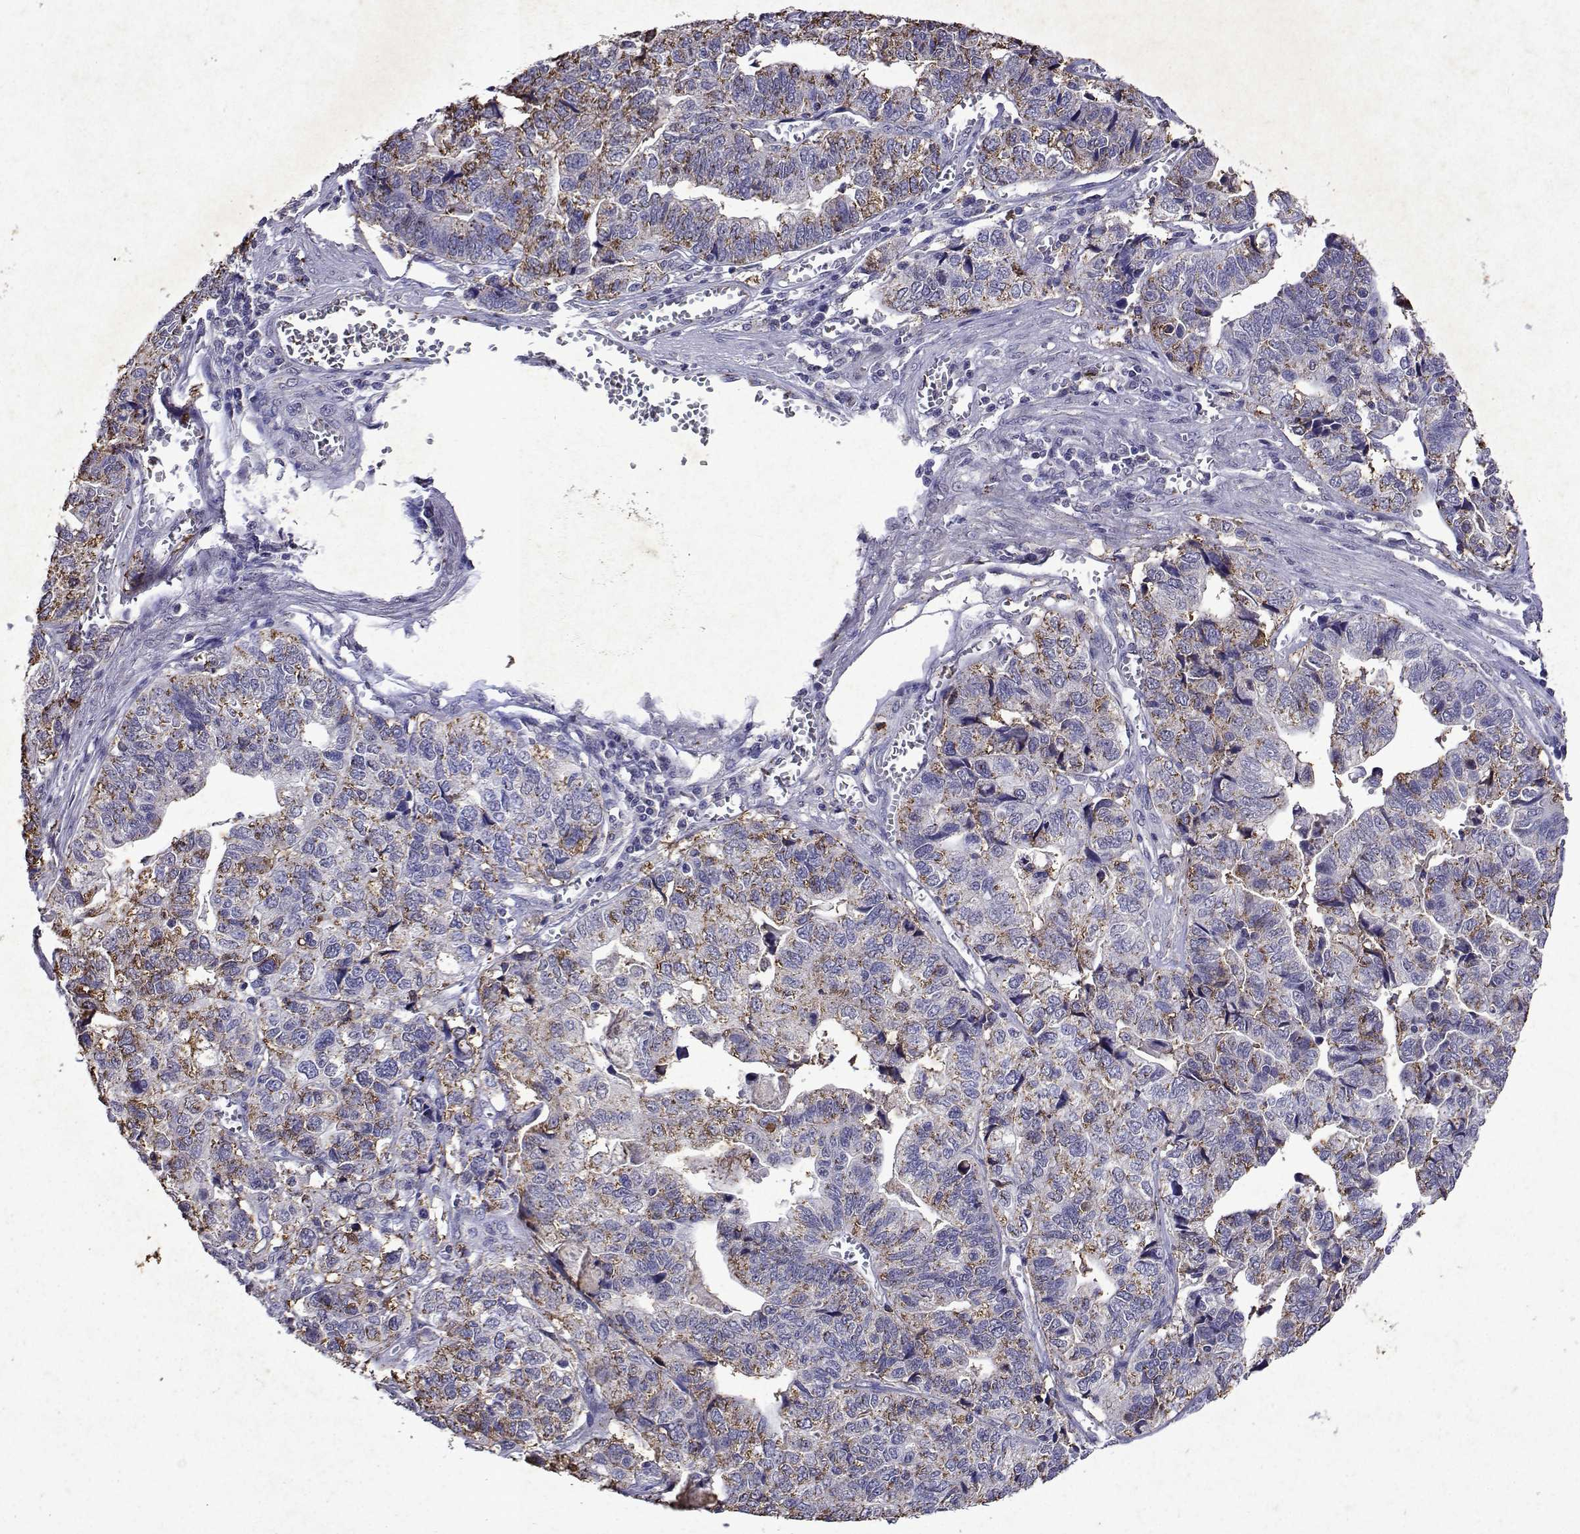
{"staining": {"intensity": "moderate", "quantity": "25%-75%", "location": "cytoplasmic/membranous"}, "tissue": "stomach cancer", "cell_type": "Tumor cells", "image_type": "cancer", "snomed": [{"axis": "morphology", "description": "Adenocarcinoma, NOS"}, {"axis": "topography", "description": "Stomach, upper"}], "caption": "Stomach cancer (adenocarcinoma) stained with a protein marker shows moderate staining in tumor cells.", "gene": "DUSP28", "patient": {"sex": "female", "age": 67}}